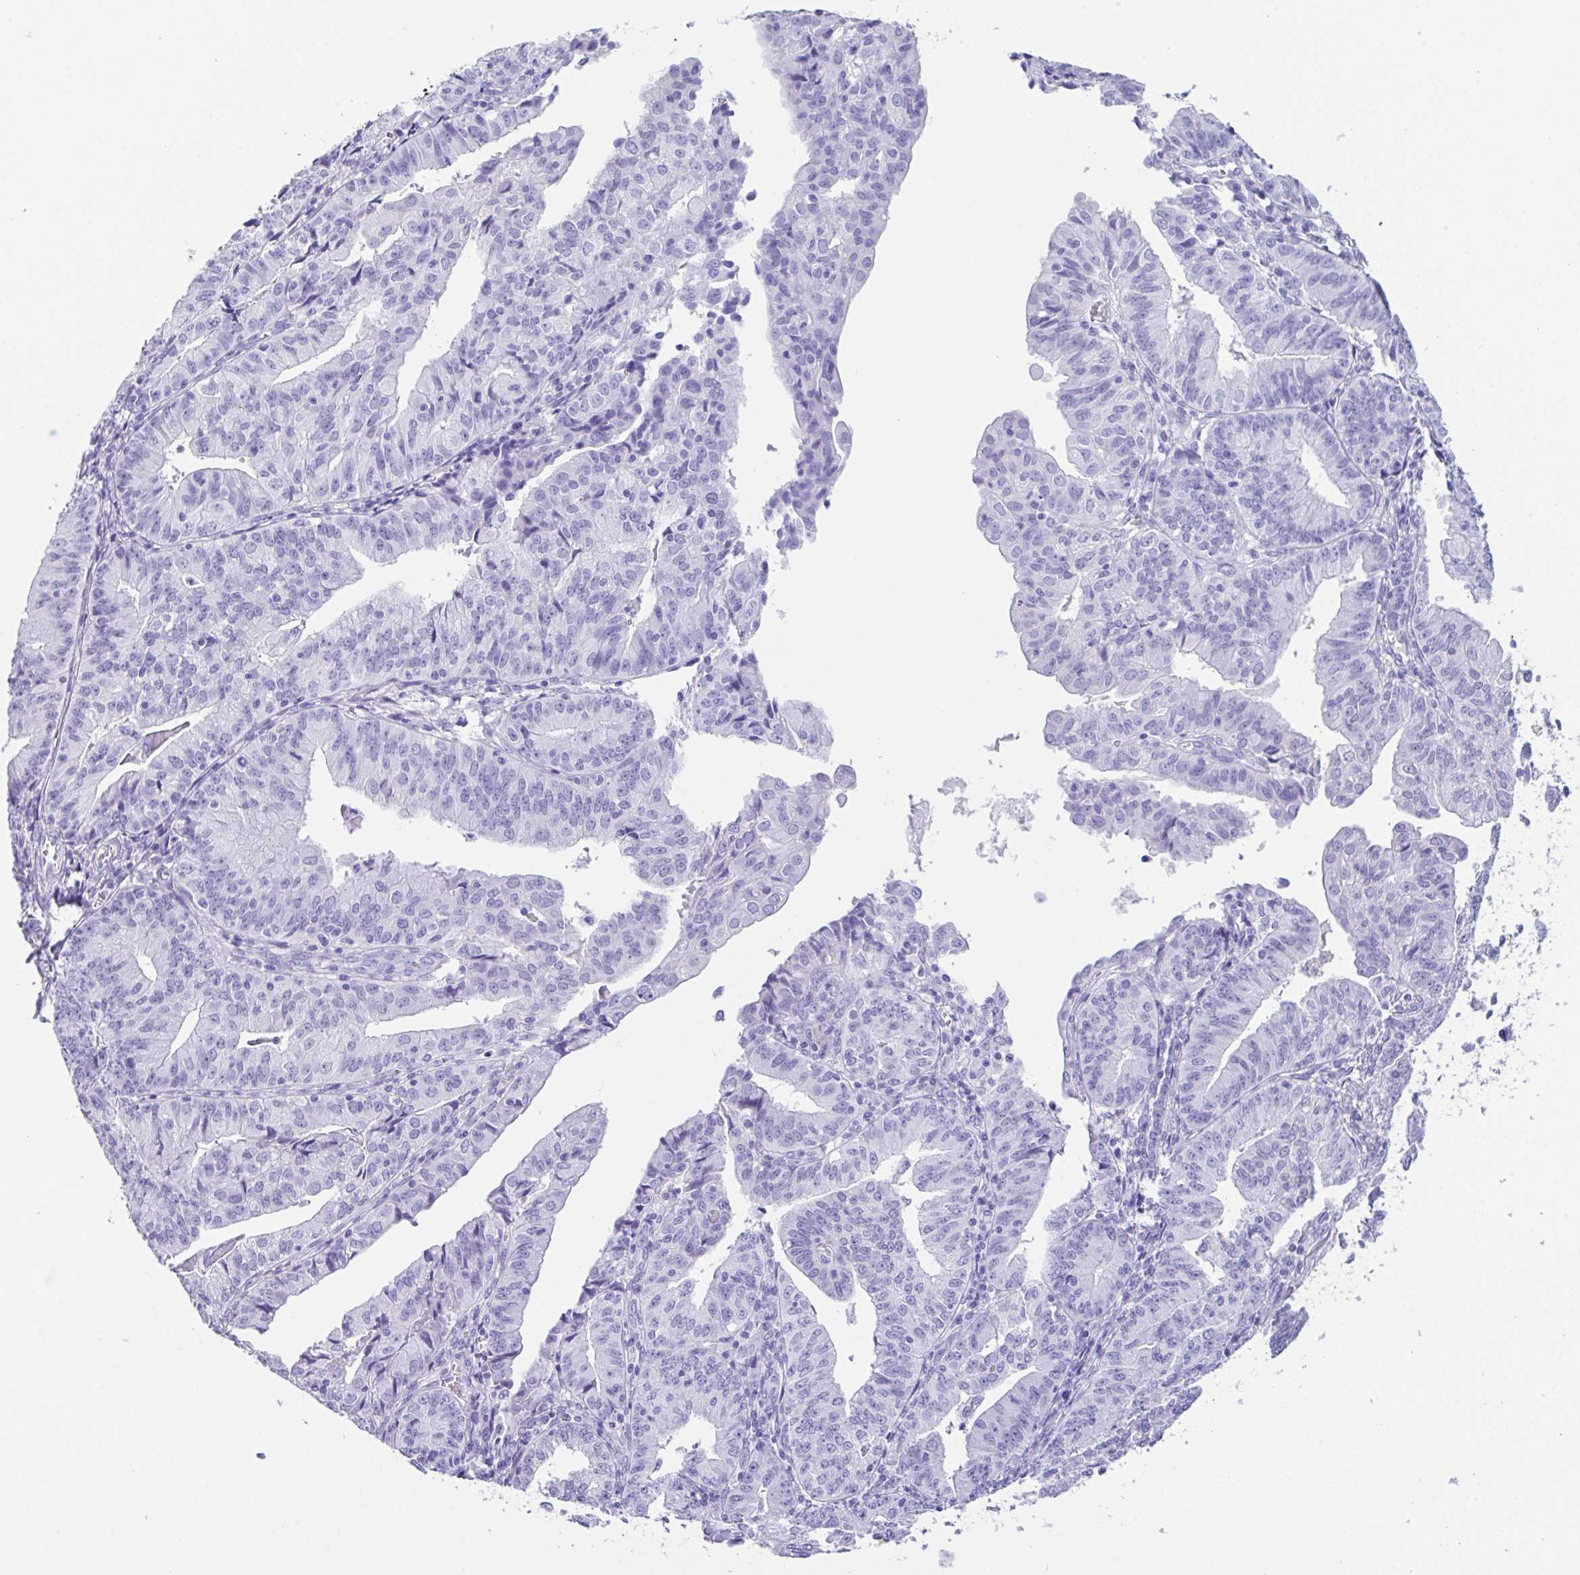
{"staining": {"intensity": "negative", "quantity": "none", "location": "none"}, "tissue": "endometrial cancer", "cell_type": "Tumor cells", "image_type": "cancer", "snomed": [{"axis": "morphology", "description": "Adenocarcinoma, NOS"}, {"axis": "topography", "description": "Endometrium"}], "caption": "The immunohistochemistry (IHC) image has no significant staining in tumor cells of adenocarcinoma (endometrial) tissue.", "gene": "CPA1", "patient": {"sex": "female", "age": 56}}